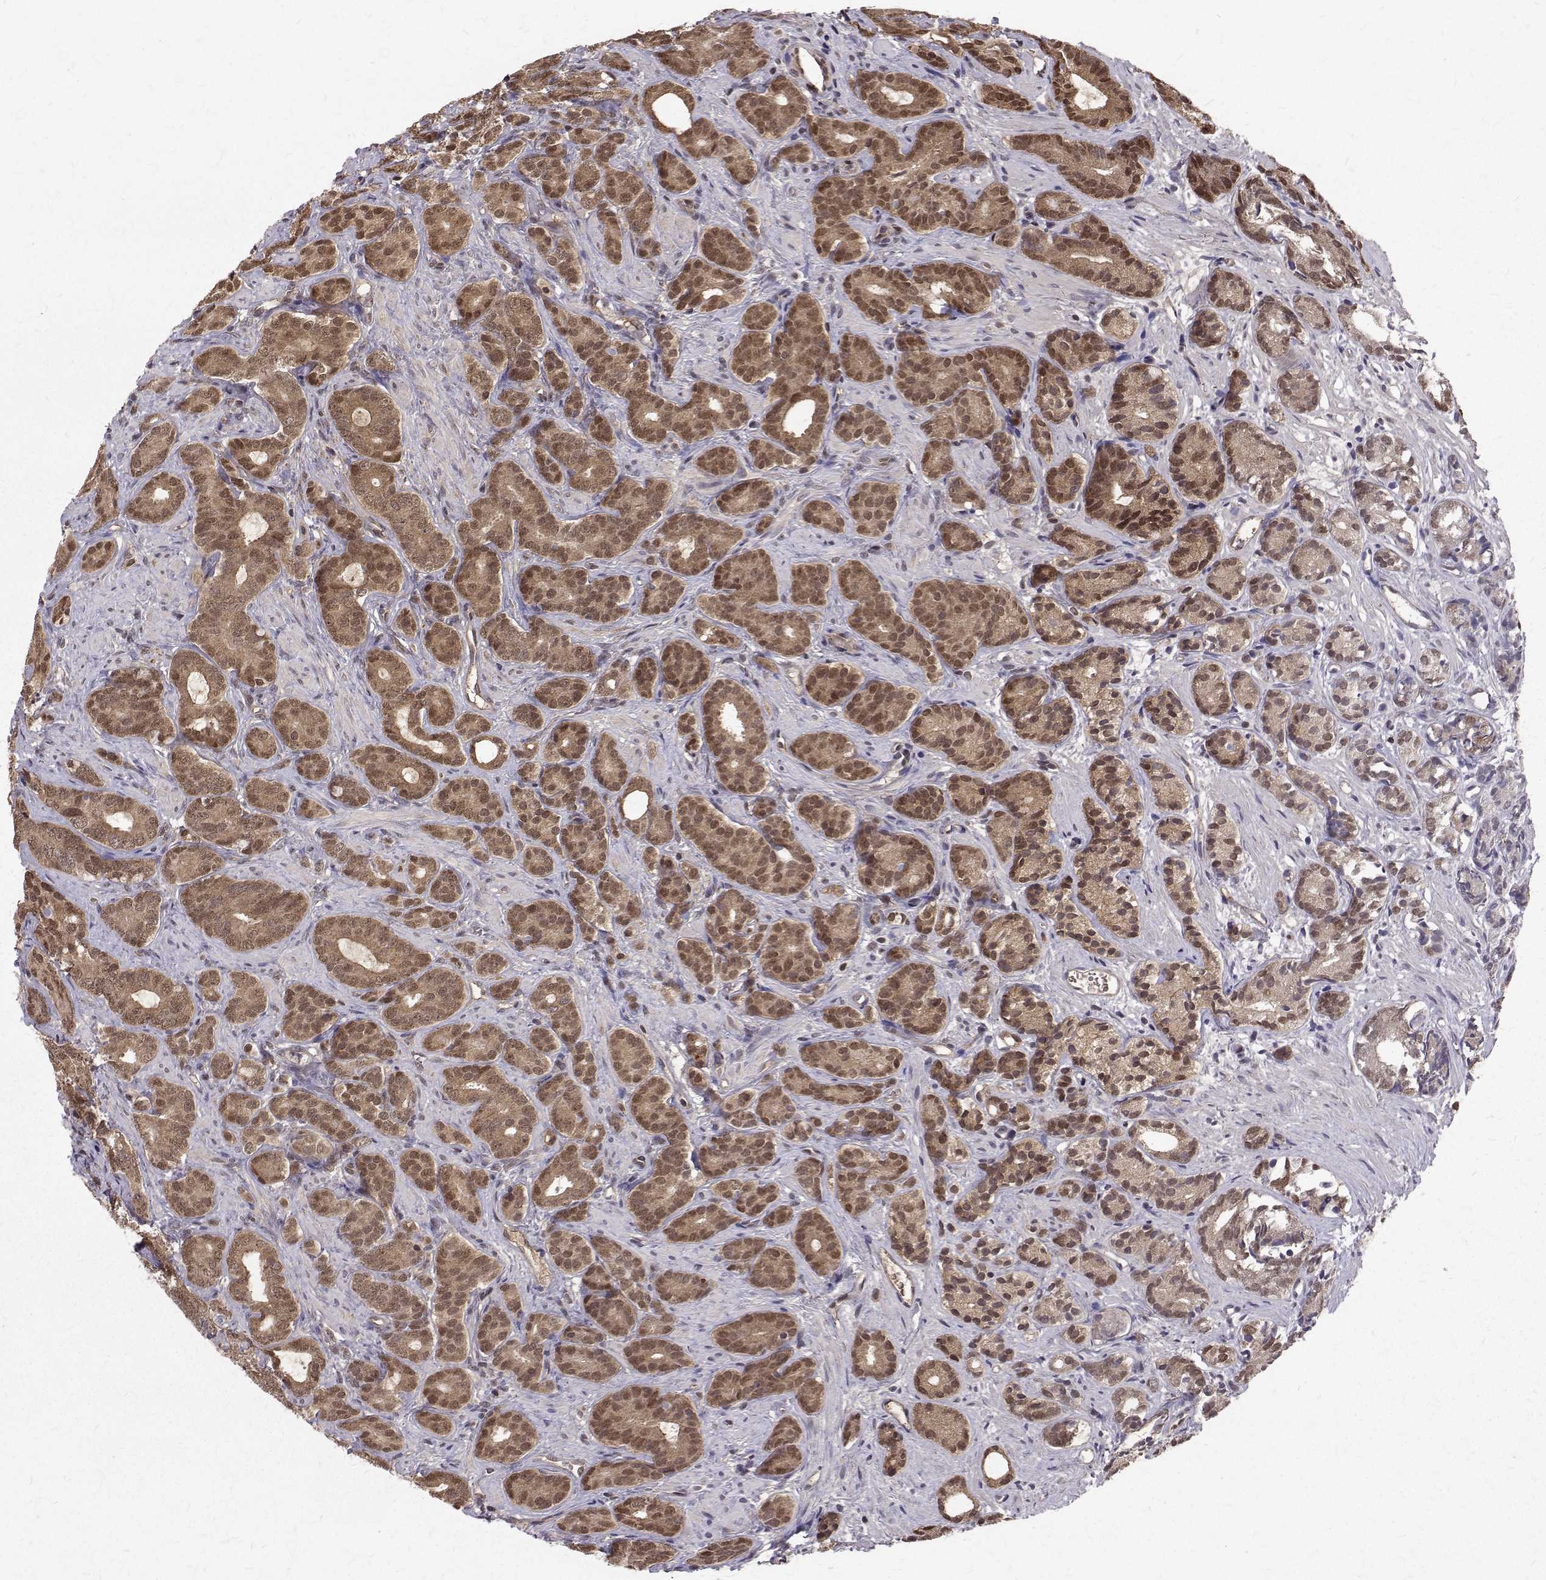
{"staining": {"intensity": "moderate", "quantity": ">75%", "location": "cytoplasmic/membranous,nuclear"}, "tissue": "prostate cancer", "cell_type": "Tumor cells", "image_type": "cancer", "snomed": [{"axis": "morphology", "description": "Adenocarcinoma, High grade"}, {"axis": "topography", "description": "Prostate"}], "caption": "A micrograph of human prostate cancer stained for a protein shows moderate cytoplasmic/membranous and nuclear brown staining in tumor cells.", "gene": "NIF3L1", "patient": {"sex": "male", "age": 84}}